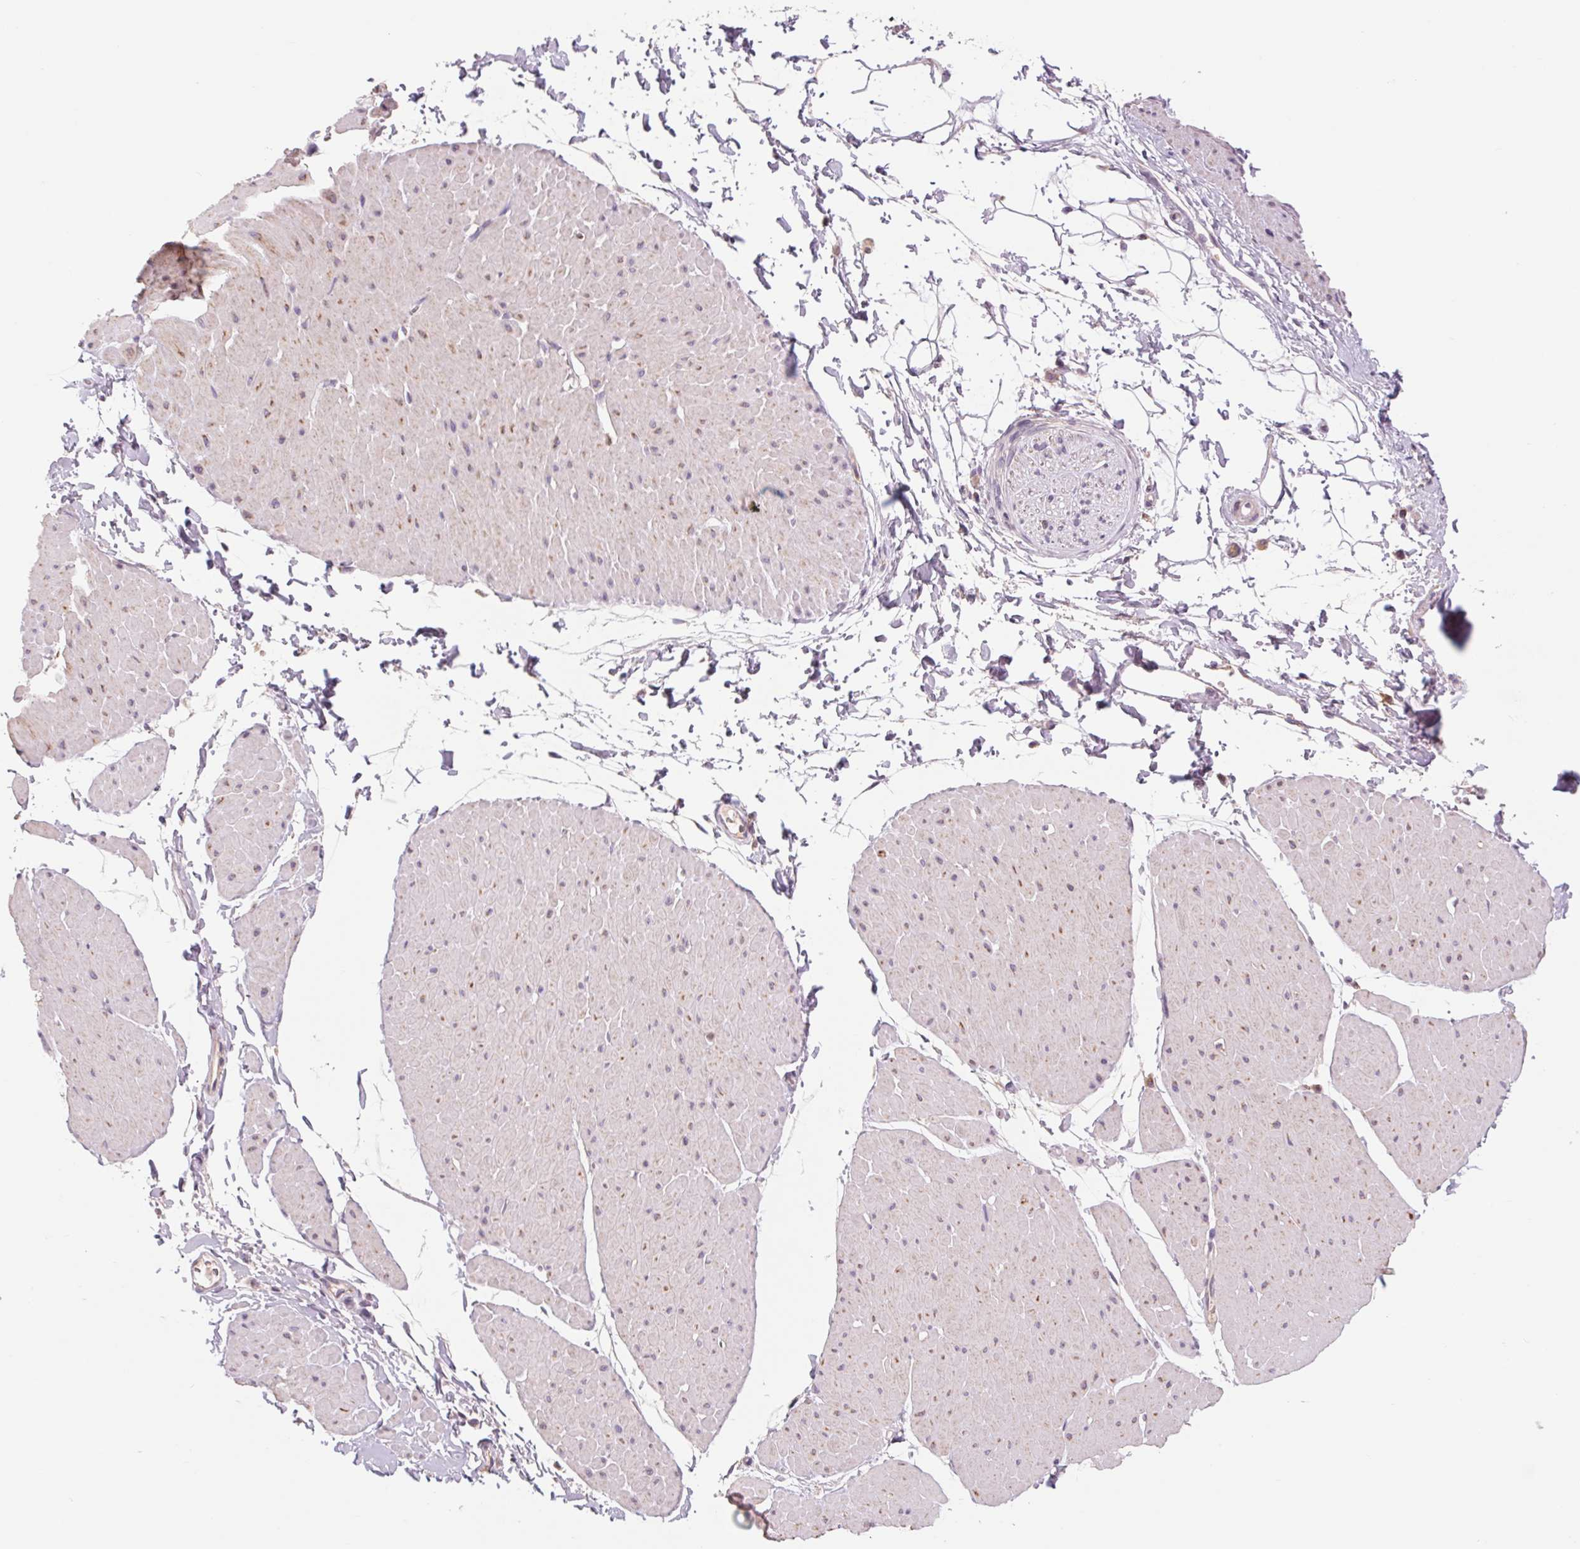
{"staining": {"intensity": "negative", "quantity": "none", "location": "none"}, "tissue": "adipose tissue", "cell_type": "Adipocytes", "image_type": "normal", "snomed": [{"axis": "morphology", "description": "Normal tissue, NOS"}, {"axis": "topography", "description": "Smooth muscle"}, {"axis": "topography", "description": "Peripheral nerve tissue"}], "caption": "This is an immunohistochemistry photomicrograph of unremarkable adipose tissue. There is no expression in adipocytes.", "gene": "COX6A1", "patient": {"sex": "male", "age": 58}}